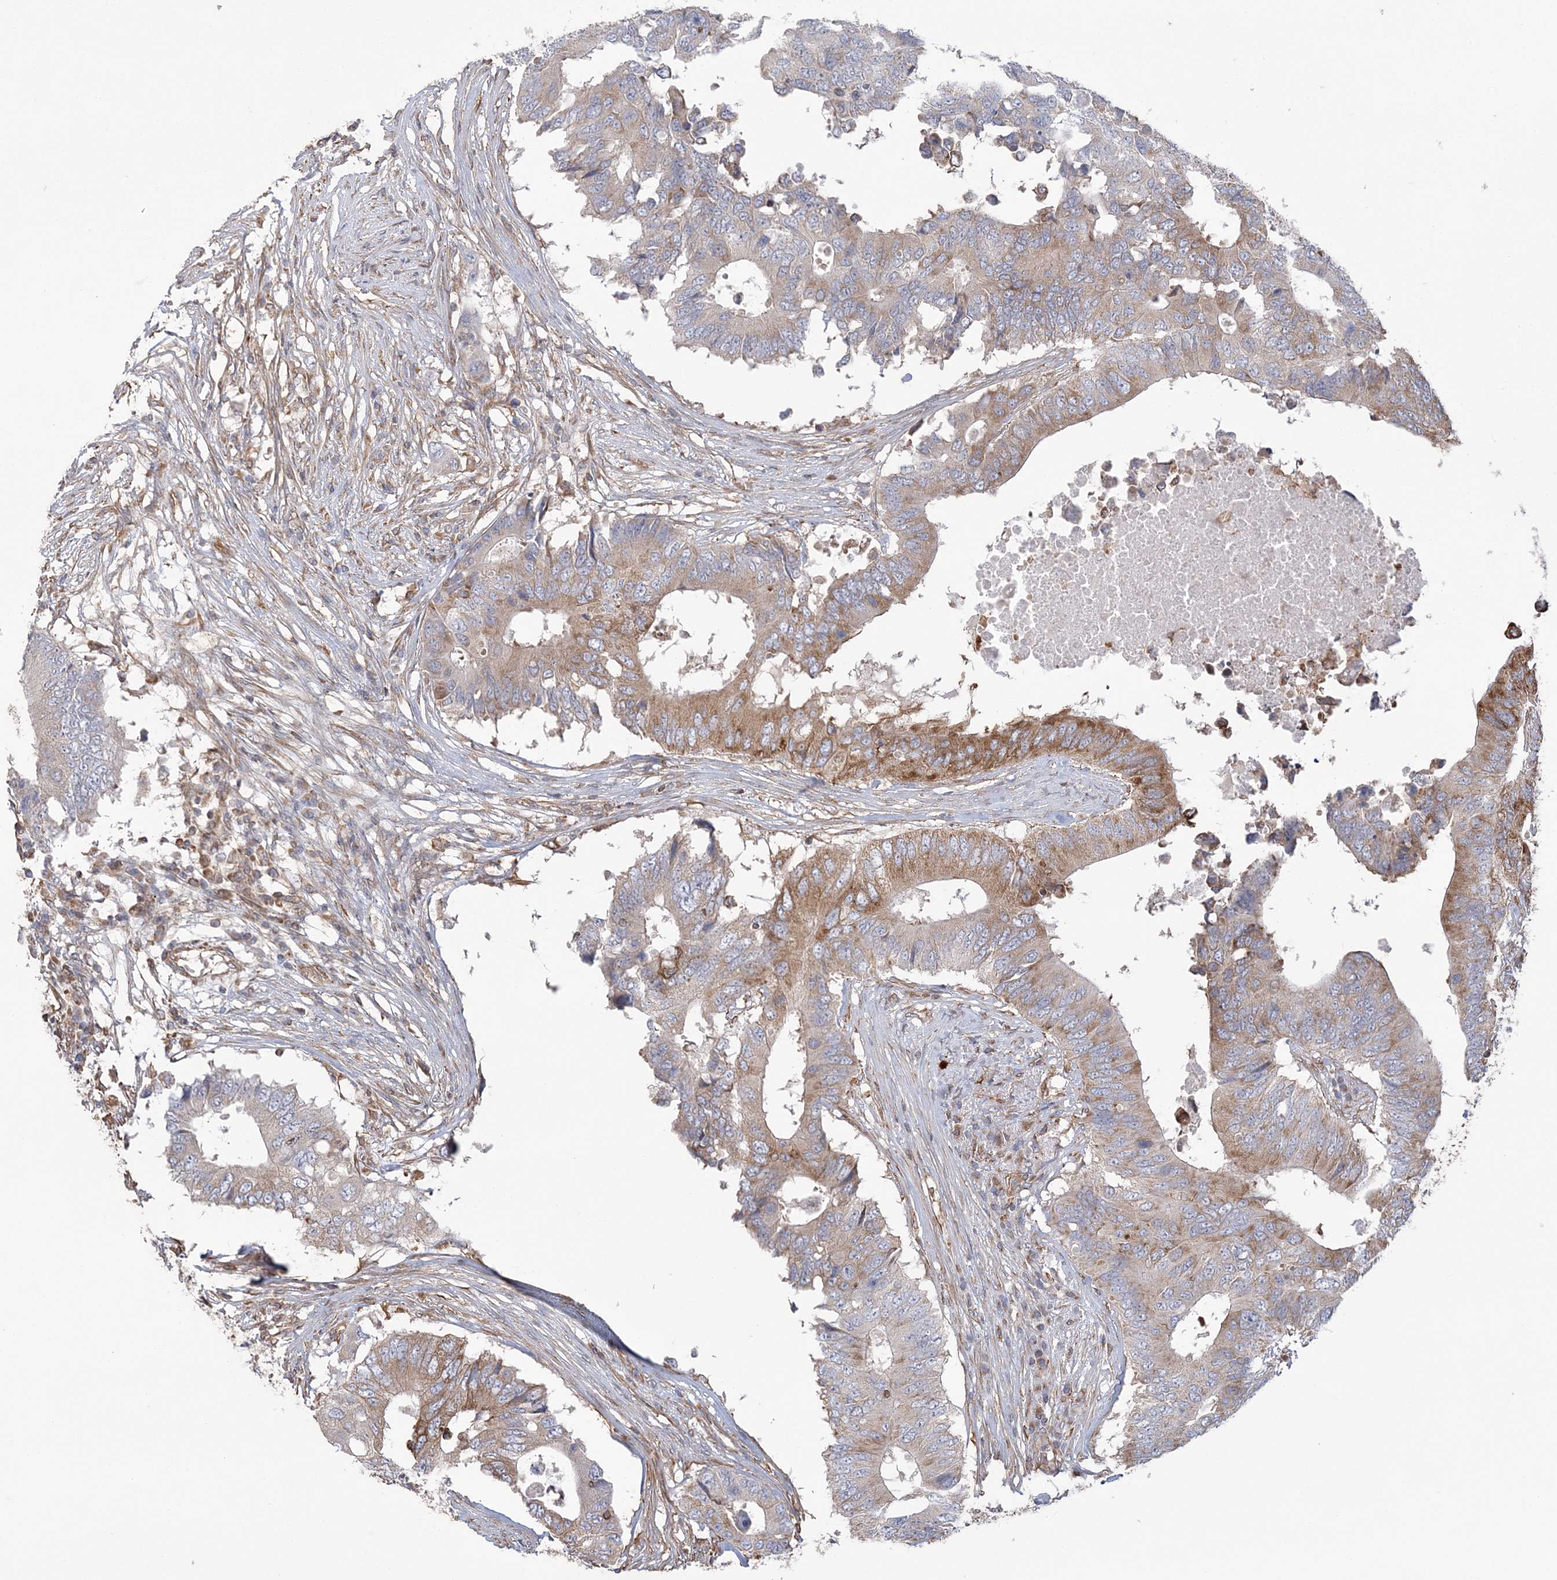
{"staining": {"intensity": "moderate", "quantity": "25%-75%", "location": "cytoplasmic/membranous"}, "tissue": "colorectal cancer", "cell_type": "Tumor cells", "image_type": "cancer", "snomed": [{"axis": "morphology", "description": "Adenocarcinoma, NOS"}, {"axis": "topography", "description": "Colon"}], "caption": "DAB immunohistochemical staining of colorectal cancer (adenocarcinoma) shows moderate cytoplasmic/membranous protein expression in about 25%-75% of tumor cells. Ihc stains the protein in brown and the nuclei are stained blue.", "gene": "ZNF821", "patient": {"sex": "male", "age": 71}}